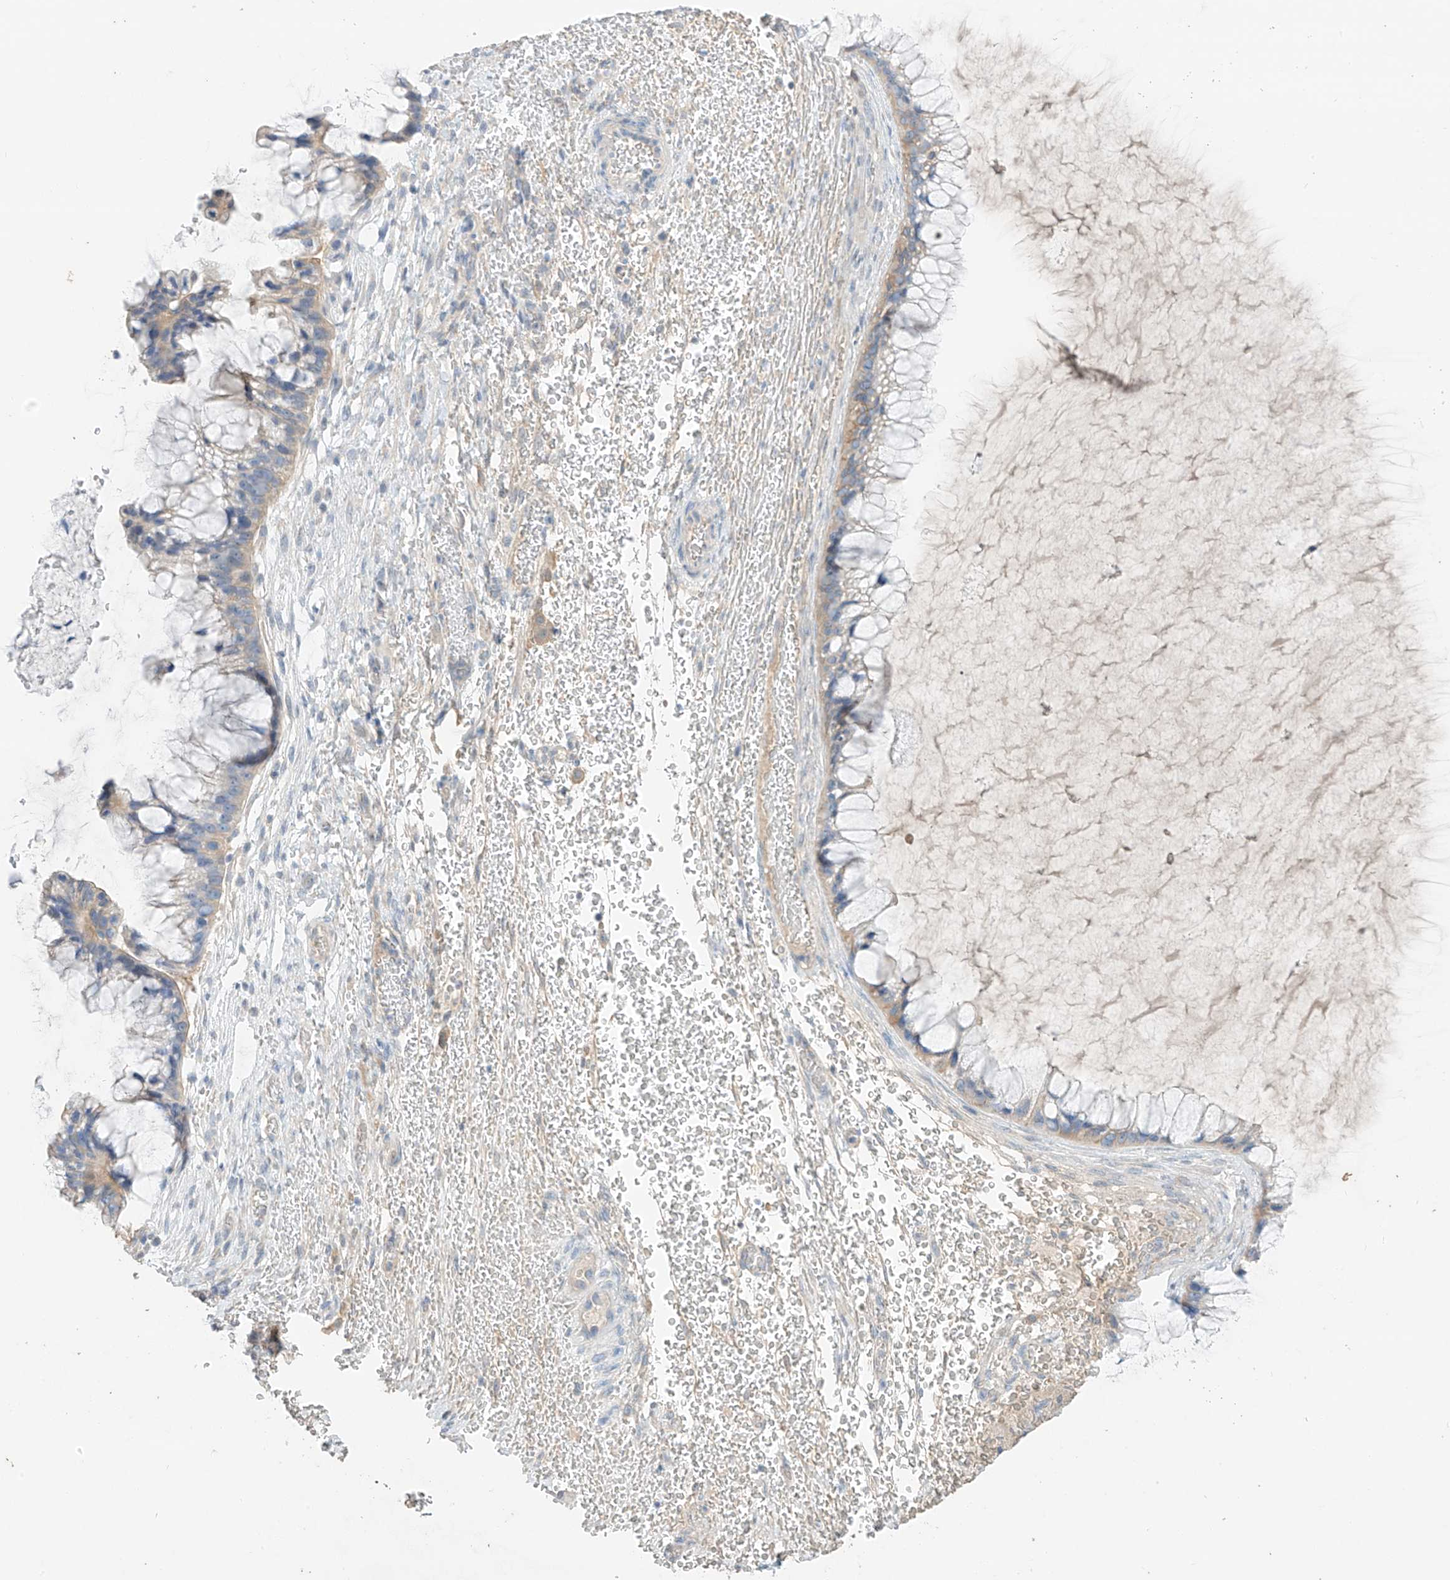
{"staining": {"intensity": "weak", "quantity": "<25%", "location": "cytoplasmic/membranous"}, "tissue": "ovarian cancer", "cell_type": "Tumor cells", "image_type": "cancer", "snomed": [{"axis": "morphology", "description": "Cystadenocarcinoma, mucinous, NOS"}, {"axis": "topography", "description": "Ovary"}], "caption": "A histopathology image of mucinous cystadenocarcinoma (ovarian) stained for a protein shows no brown staining in tumor cells.", "gene": "CAPN13", "patient": {"sex": "female", "age": 37}}